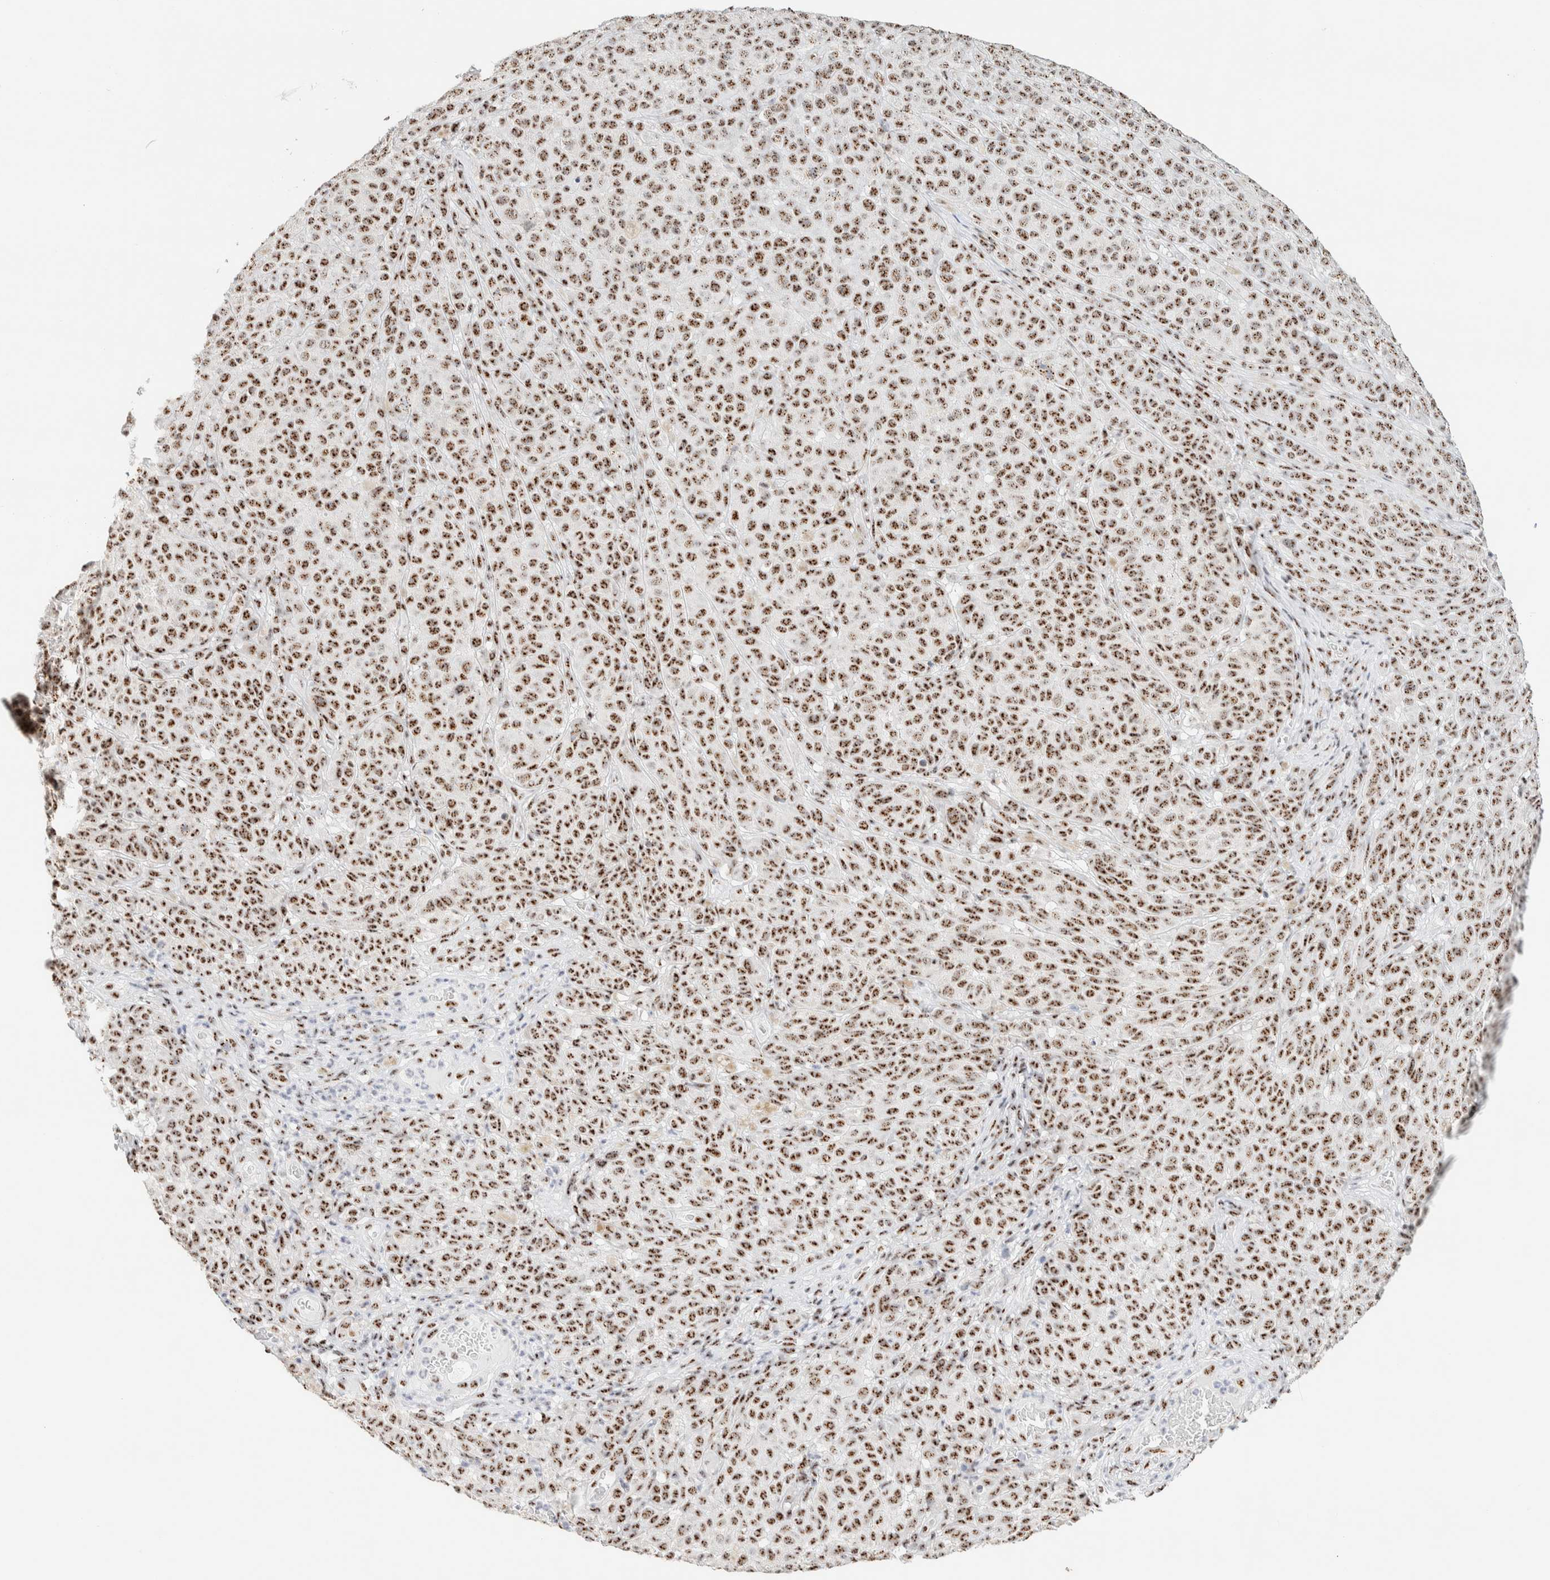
{"staining": {"intensity": "moderate", "quantity": ">75%", "location": "nuclear"}, "tissue": "melanoma", "cell_type": "Tumor cells", "image_type": "cancer", "snomed": [{"axis": "morphology", "description": "Malignant melanoma, NOS"}, {"axis": "topography", "description": "Skin"}], "caption": "There is medium levels of moderate nuclear staining in tumor cells of malignant melanoma, as demonstrated by immunohistochemical staining (brown color).", "gene": "SON", "patient": {"sex": "female", "age": 82}}